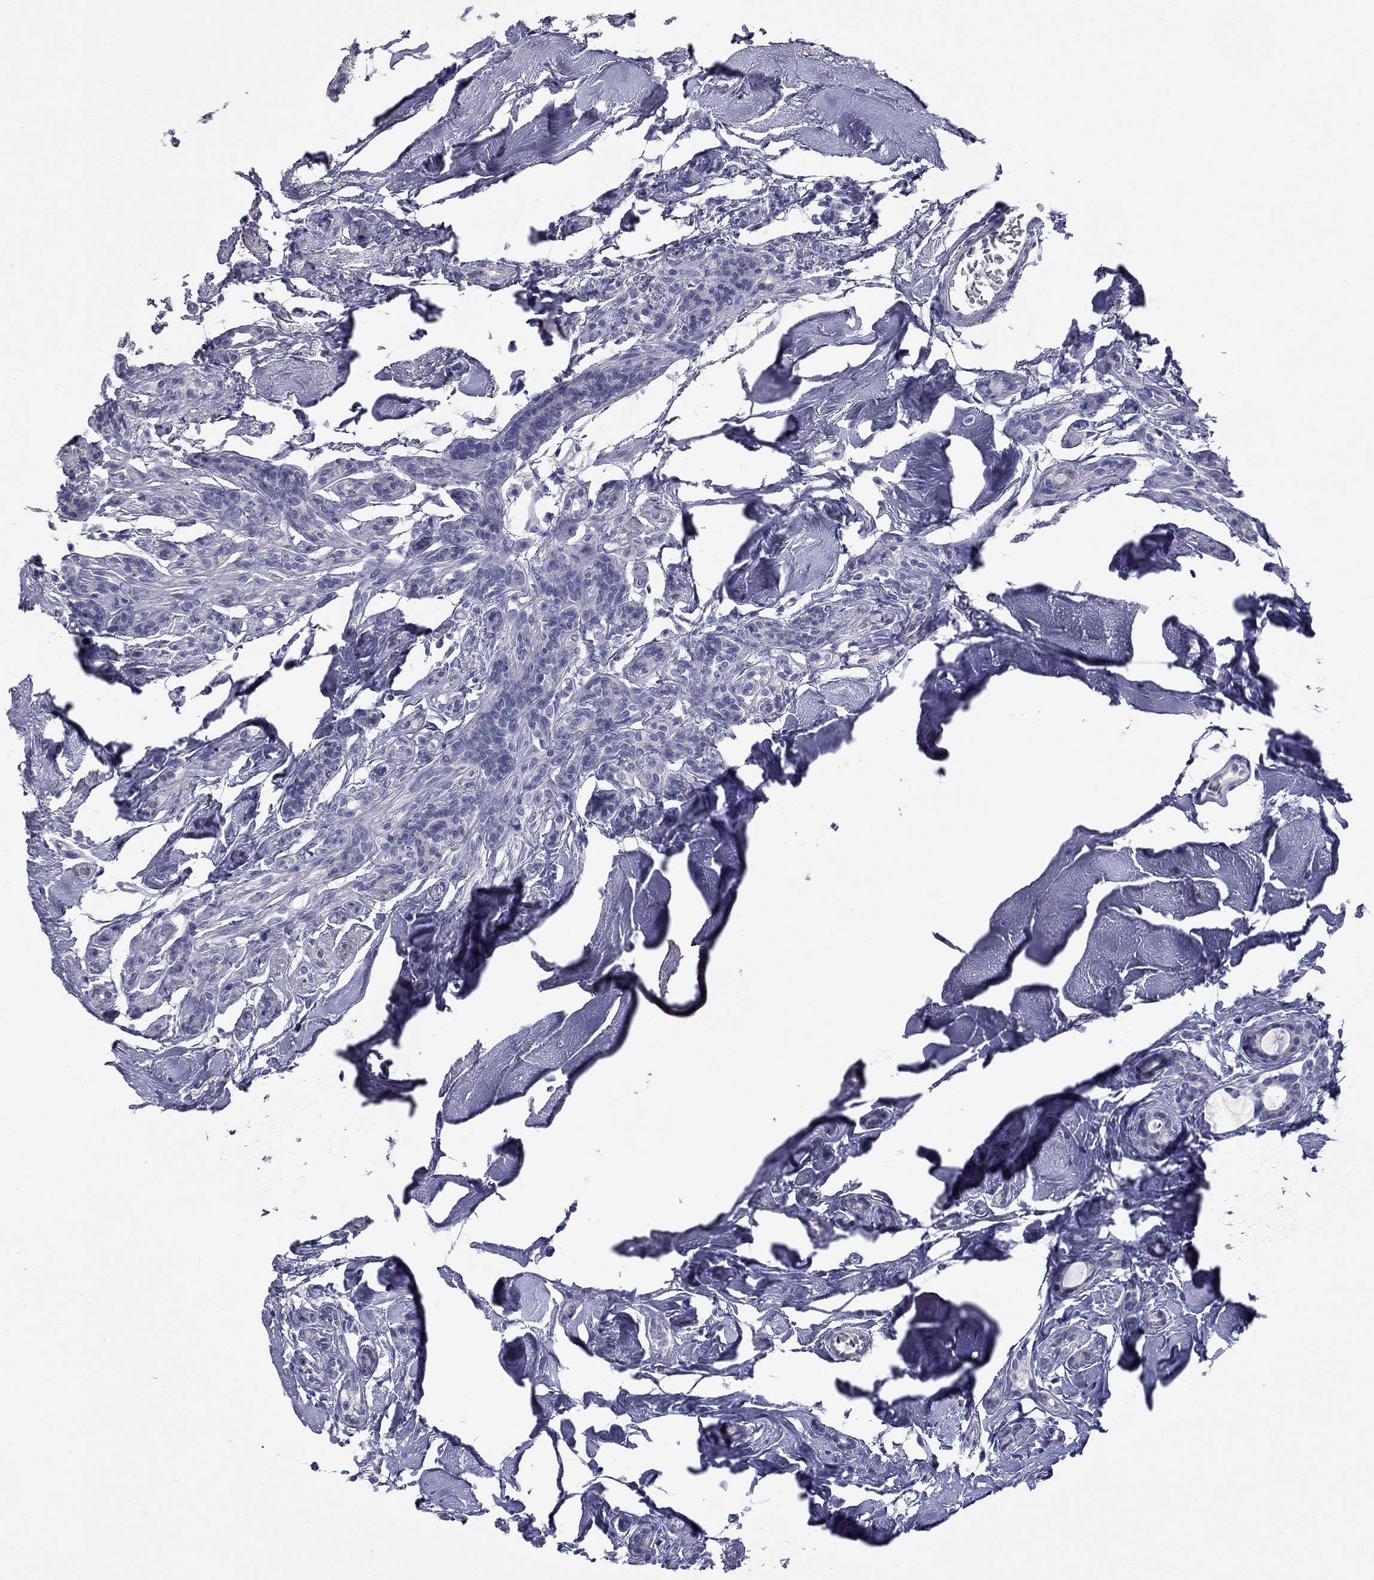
{"staining": {"intensity": "negative", "quantity": "none", "location": "none"}, "tissue": "breast cancer", "cell_type": "Tumor cells", "image_type": "cancer", "snomed": [{"axis": "morphology", "description": "Duct carcinoma"}, {"axis": "topography", "description": "Breast"}], "caption": "Immunohistochemistry (IHC) micrograph of neoplastic tissue: intraductal carcinoma (breast) stained with DAB demonstrates no significant protein staining in tumor cells.", "gene": "ABCB4", "patient": {"sex": "female", "age": 83}}